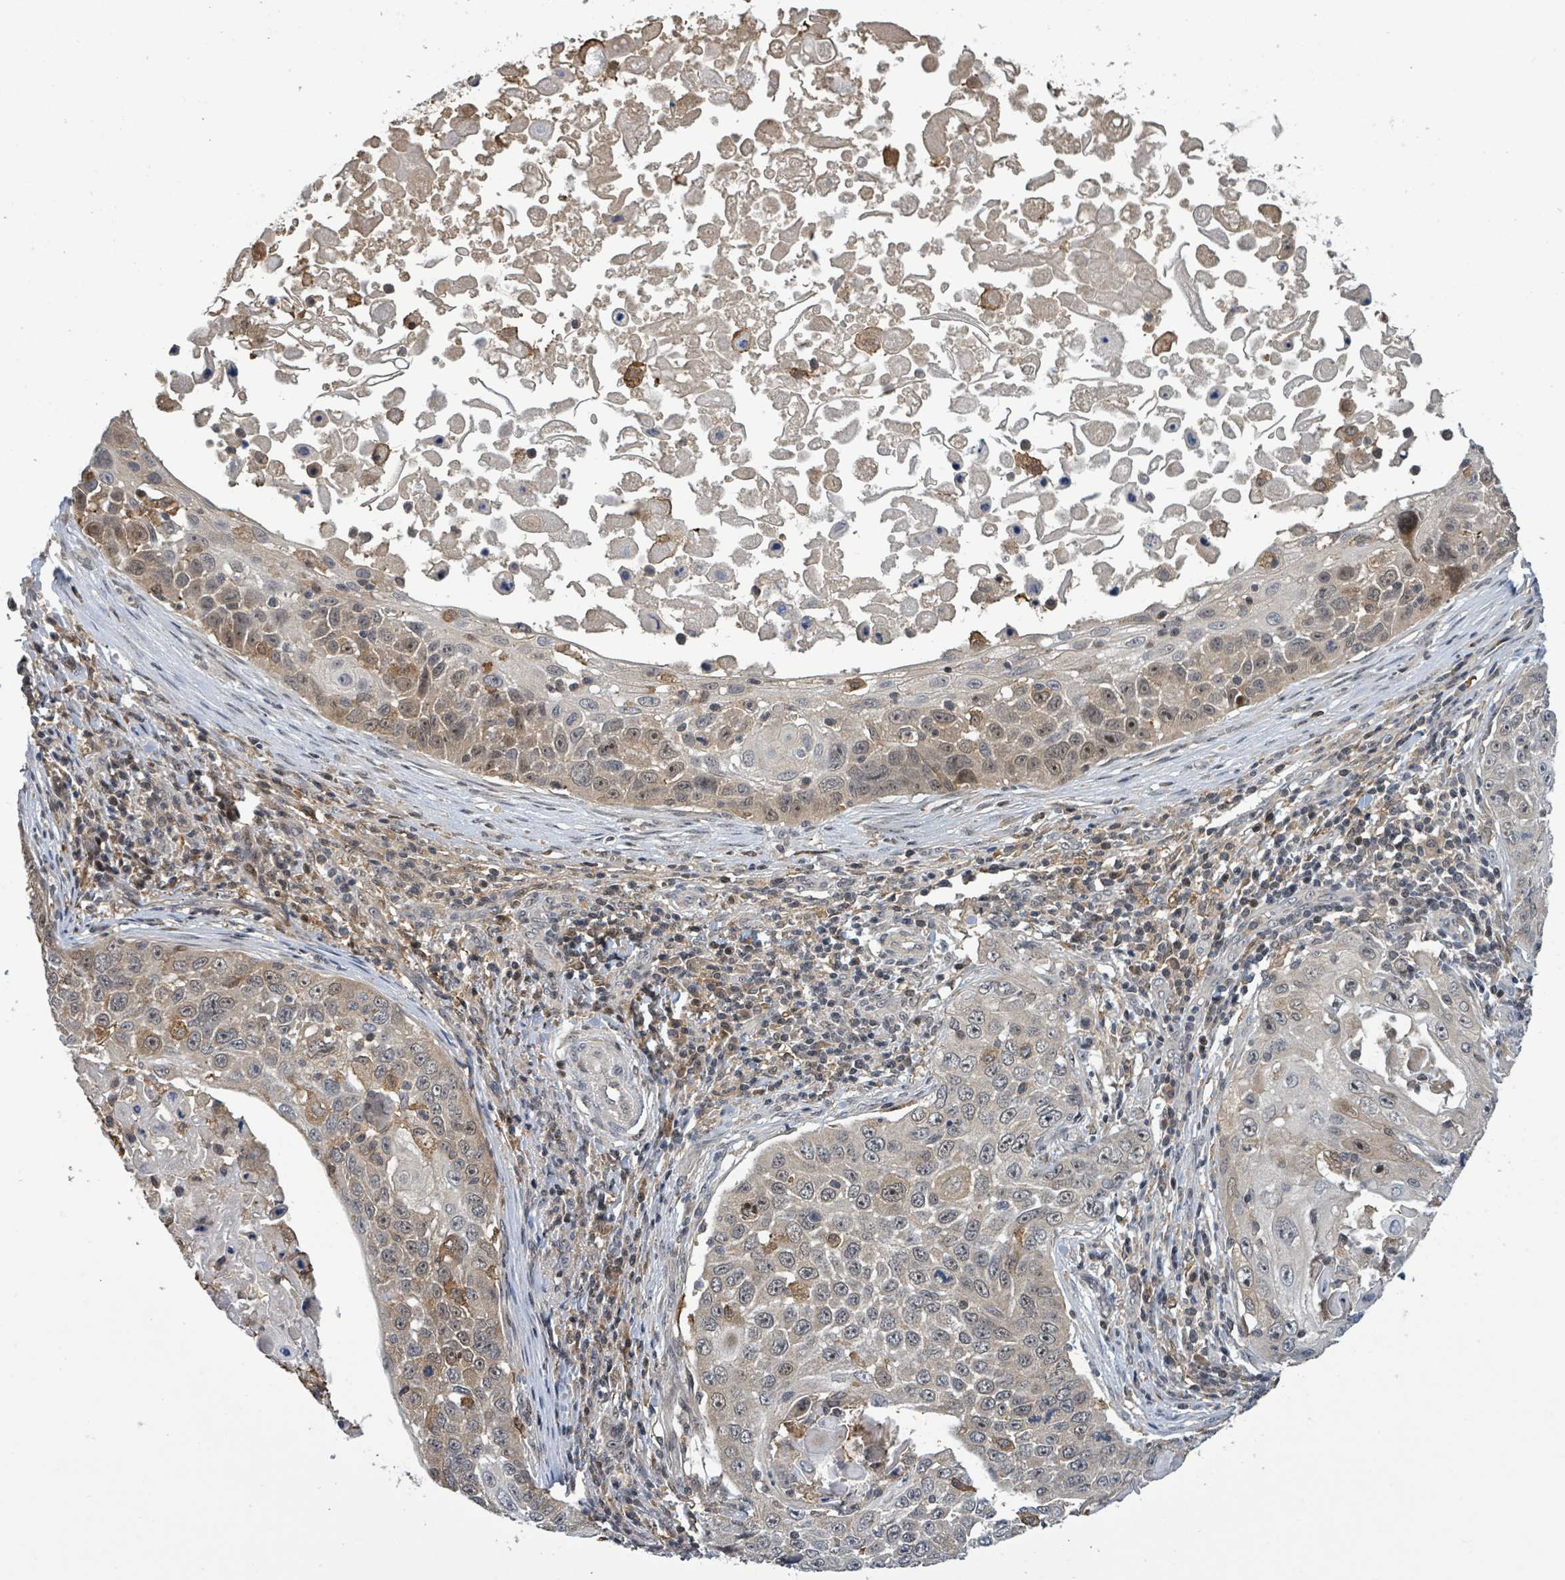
{"staining": {"intensity": "weak", "quantity": "<25%", "location": "cytoplasmic/membranous,nuclear"}, "tissue": "skin cancer", "cell_type": "Tumor cells", "image_type": "cancer", "snomed": [{"axis": "morphology", "description": "Squamous cell carcinoma, NOS"}, {"axis": "topography", "description": "Skin"}], "caption": "Image shows no significant protein staining in tumor cells of skin squamous cell carcinoma.", "gene": "FBXO6", "patient": {"sex": "male", "age": 24}}